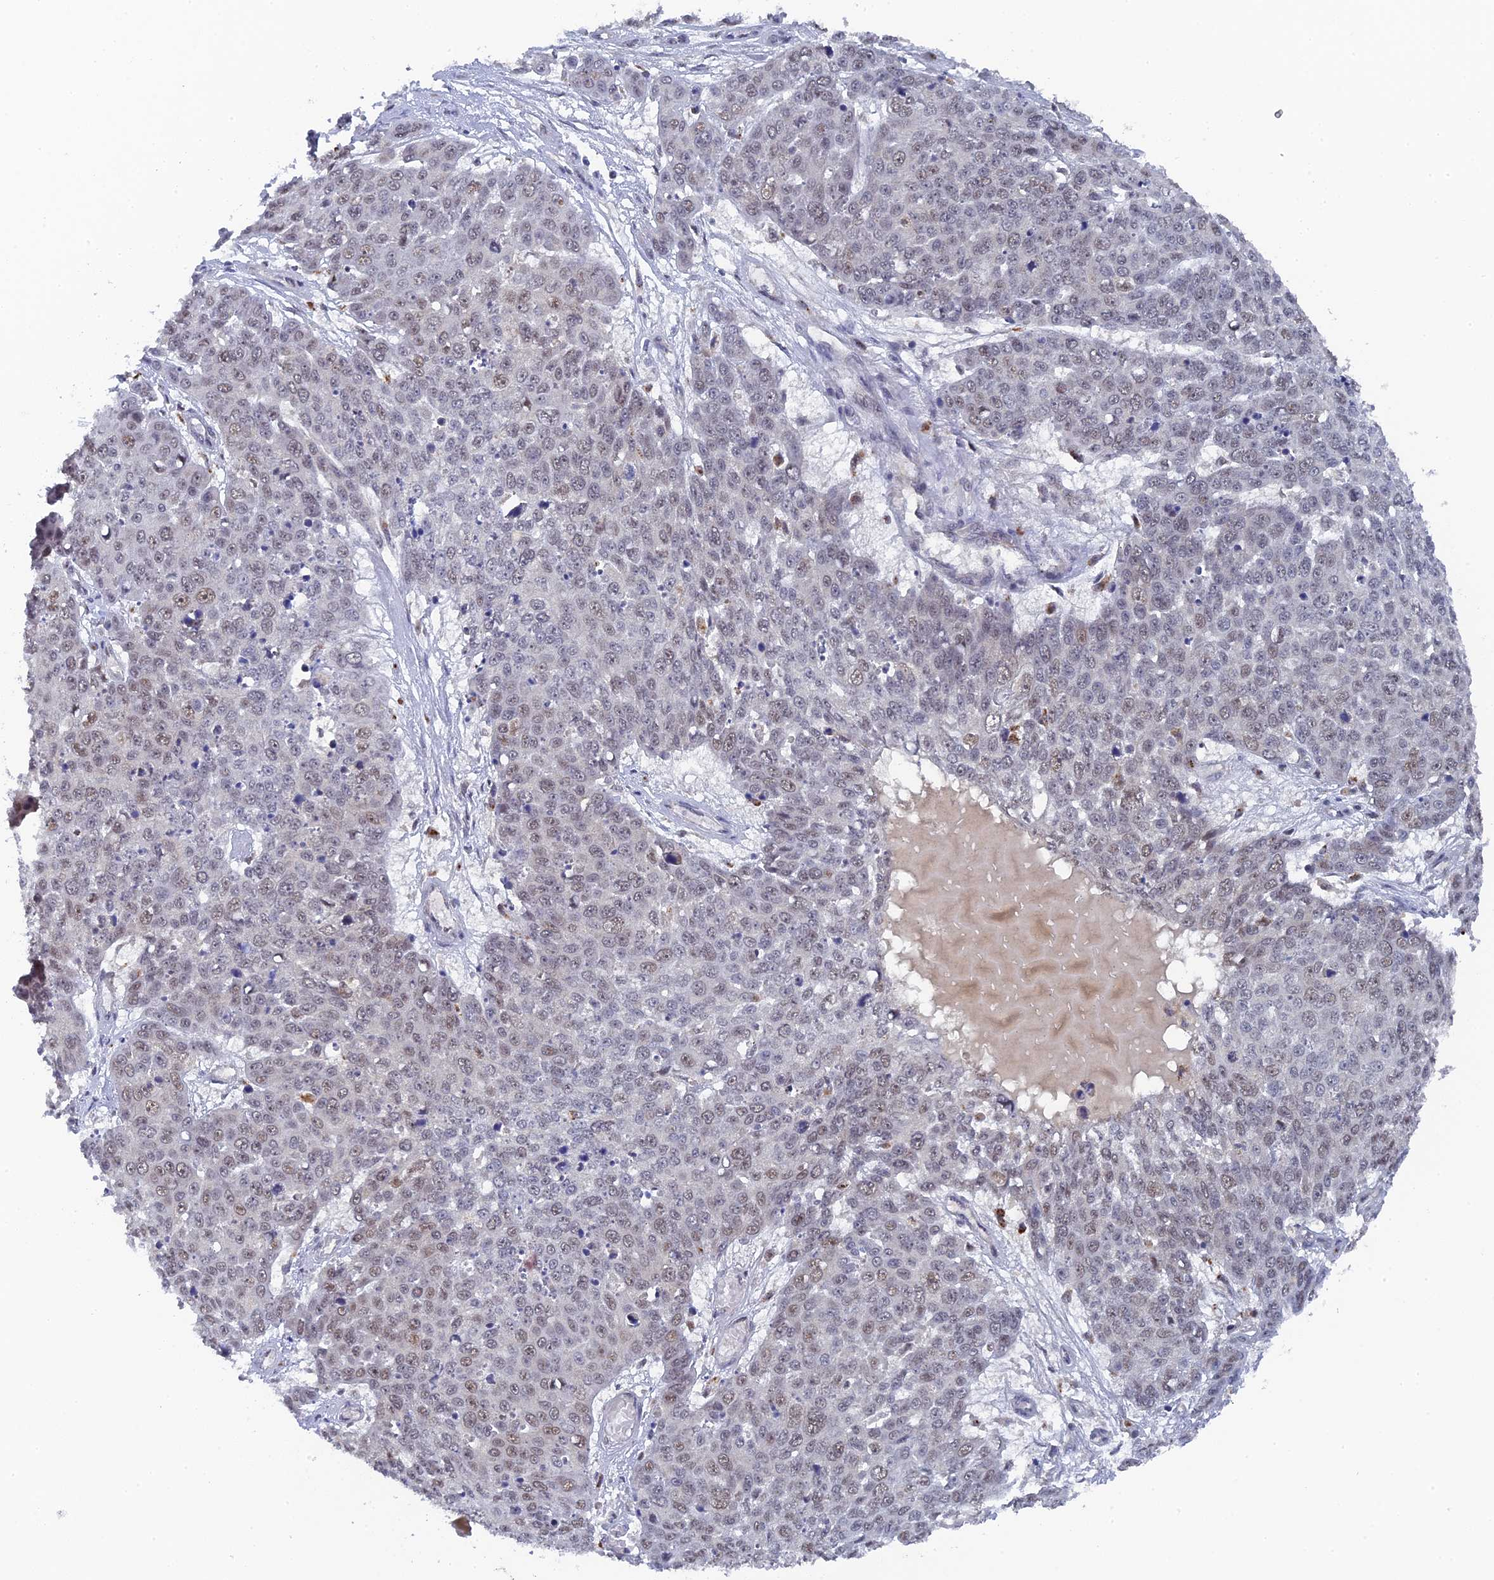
{"staining": {"intensity": "moderate", "quantity": "<25%", "location": "nuclear"}, "tissue": "skin cancer", "cell_type": "Tumor cells", "image_type": "cancer", "snomed": [{"axis": "morphology", "description": "Squamous cell carcinoma, NOS"}, {"axis": "topography", "description": "Skin"}], "caption": "Skin squamous cell carcinoma stained for a protein (brown) shows moderate nuclear positive positivity in approximately <25% of tumor cells.", "gene": "MIGA2", "patient": {"sex": "male", "age": 71}}